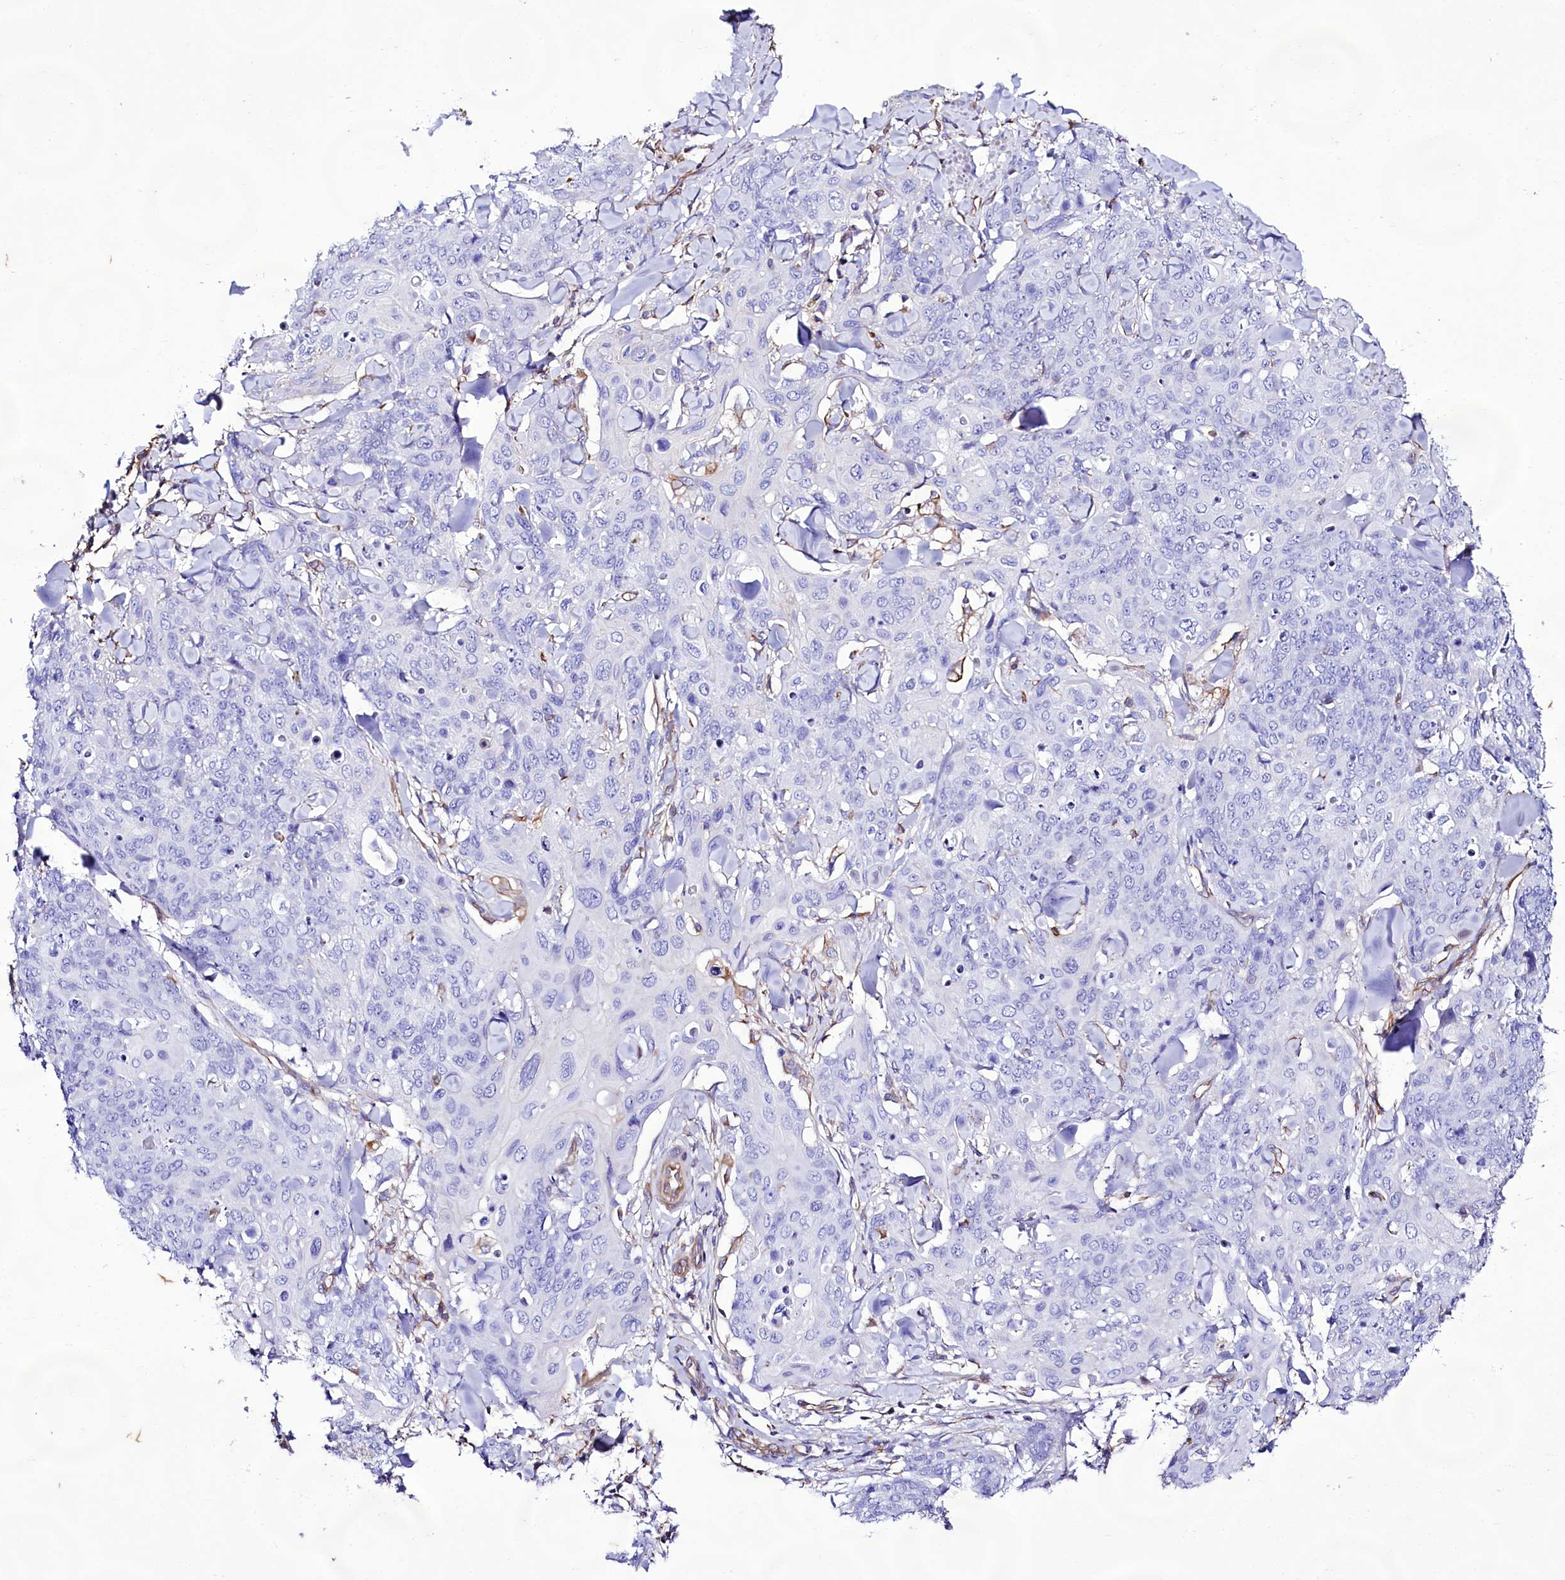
{"staining": {"intensity": "negative", "quantity": "none", "location": "none"}, "tissue": "skin cancer", "cell_type": "Tumor cells", "image_type": "cancer", "snomed": [{"axis": "morphology", "description": "Squamous cell carcinoma, NOS"}, {"axis": "topography", "description": "Skin"}, {"axis": "topography", "description": "Vulva"}], "caption": "Micrograph shows no protein expression in tumor cells of squamous cell carcinoma (skin) tissue.", "gene": "CD99", "patient": {"sex": "female", "age": 85}}